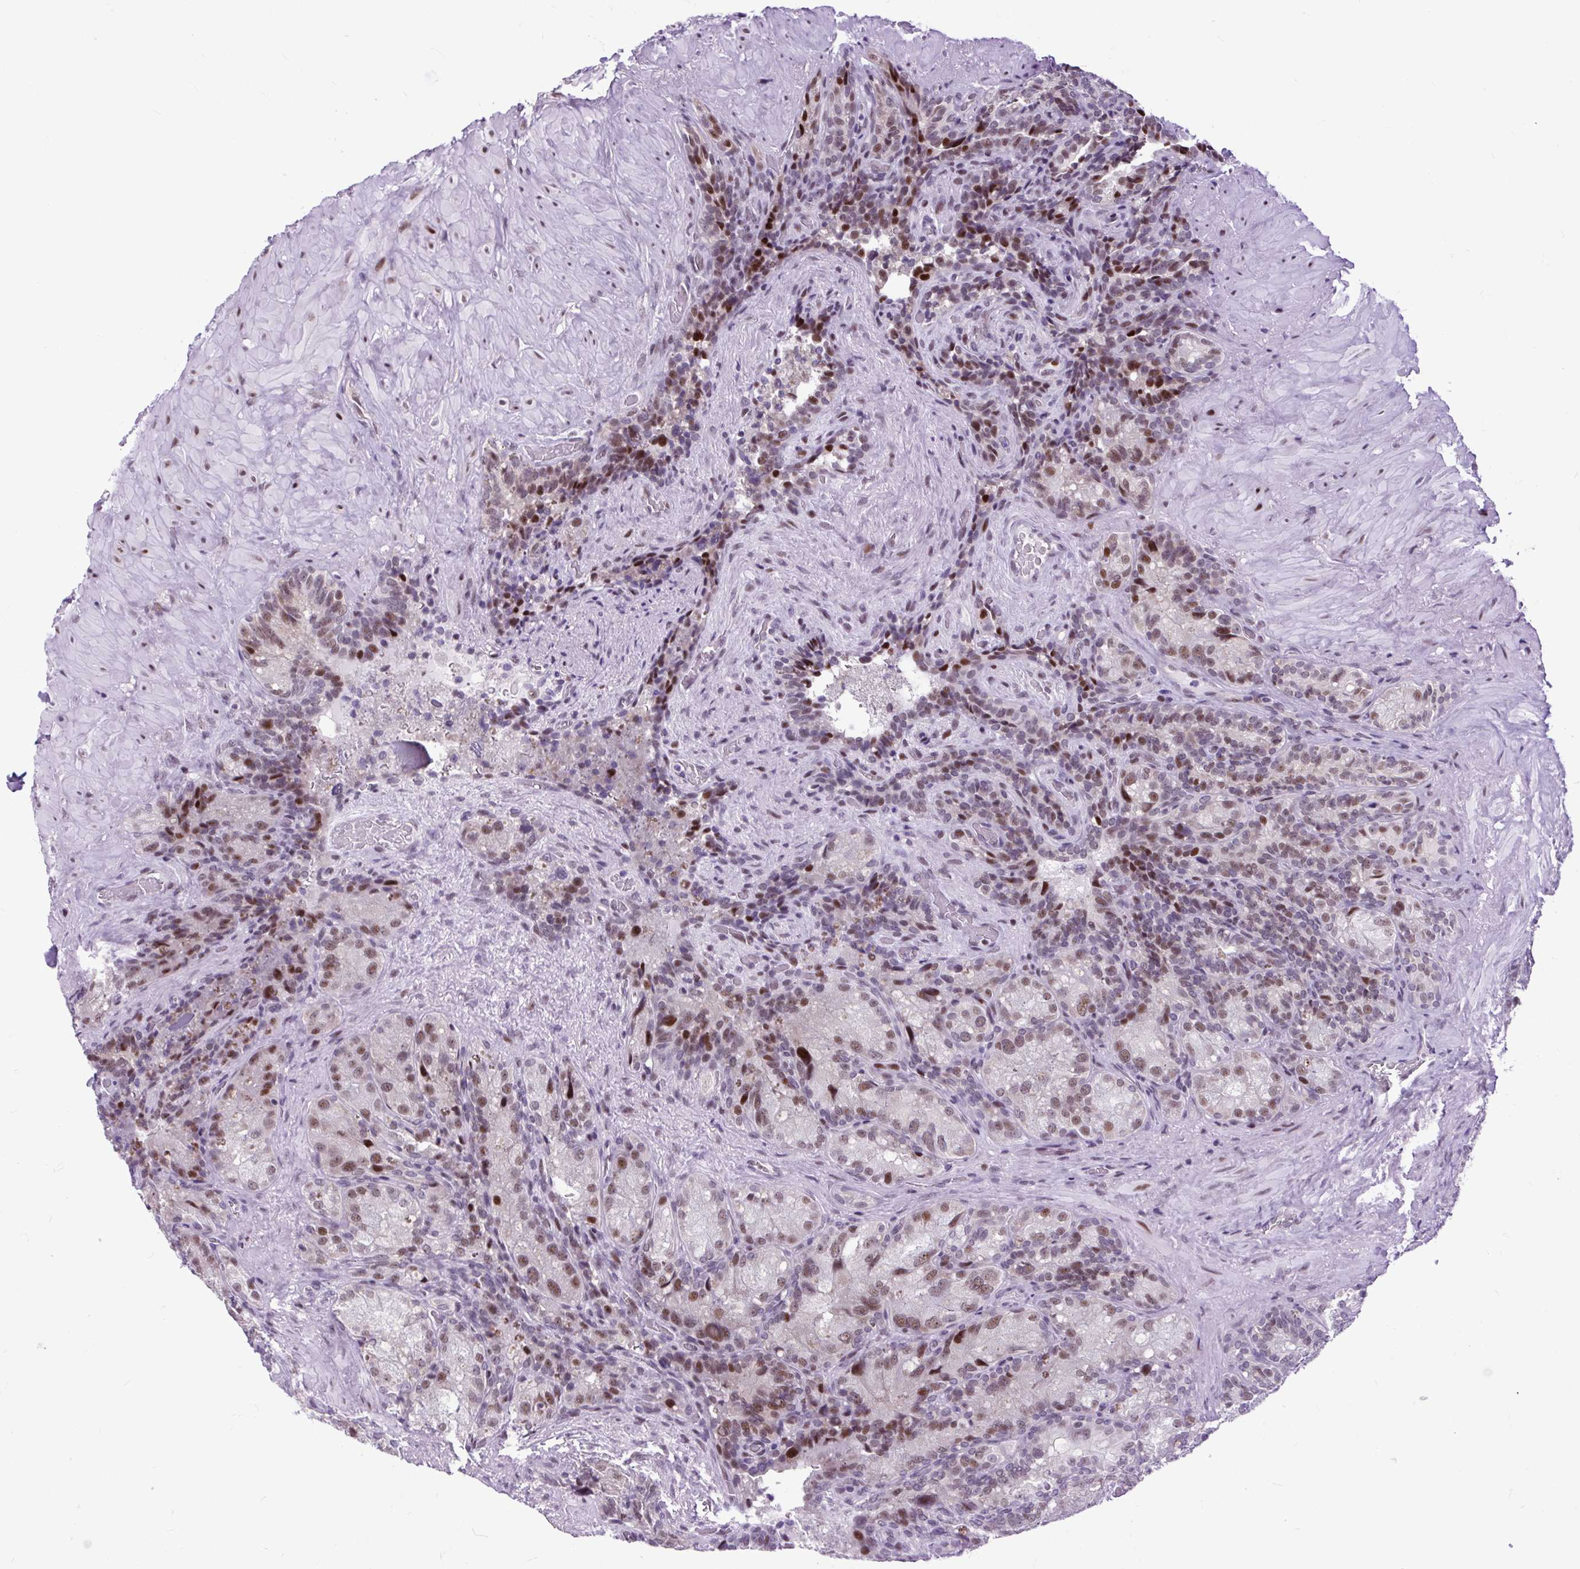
{"staining": {"intensity": "moderate", "quantity": ">75%", "location": "nuclear"}, "tissue": "seminal vesicle", "cell_type": "Glandular cells", "image_type": "normal", "snomed": [{"axis": "morphology", "description": "Normal tissue, NOS"}, {"axis": "topography", "description": "Seminal veicle"}], "caption": "Seminal vesicle stained with DAB (3,3'-diaminobenzidine) immunohistochemistry (IHC) demonstrates medium levels of moderate nuclear staining in approximately >75% of glandular cells. The staining was performed using DAB to visualize the protein expression in brown, while the nuclei were stained in blue with hematoxylin (Magnification: 20x).", "gene": "CLK2", "patient": {"sex": "male", "age": 69}}